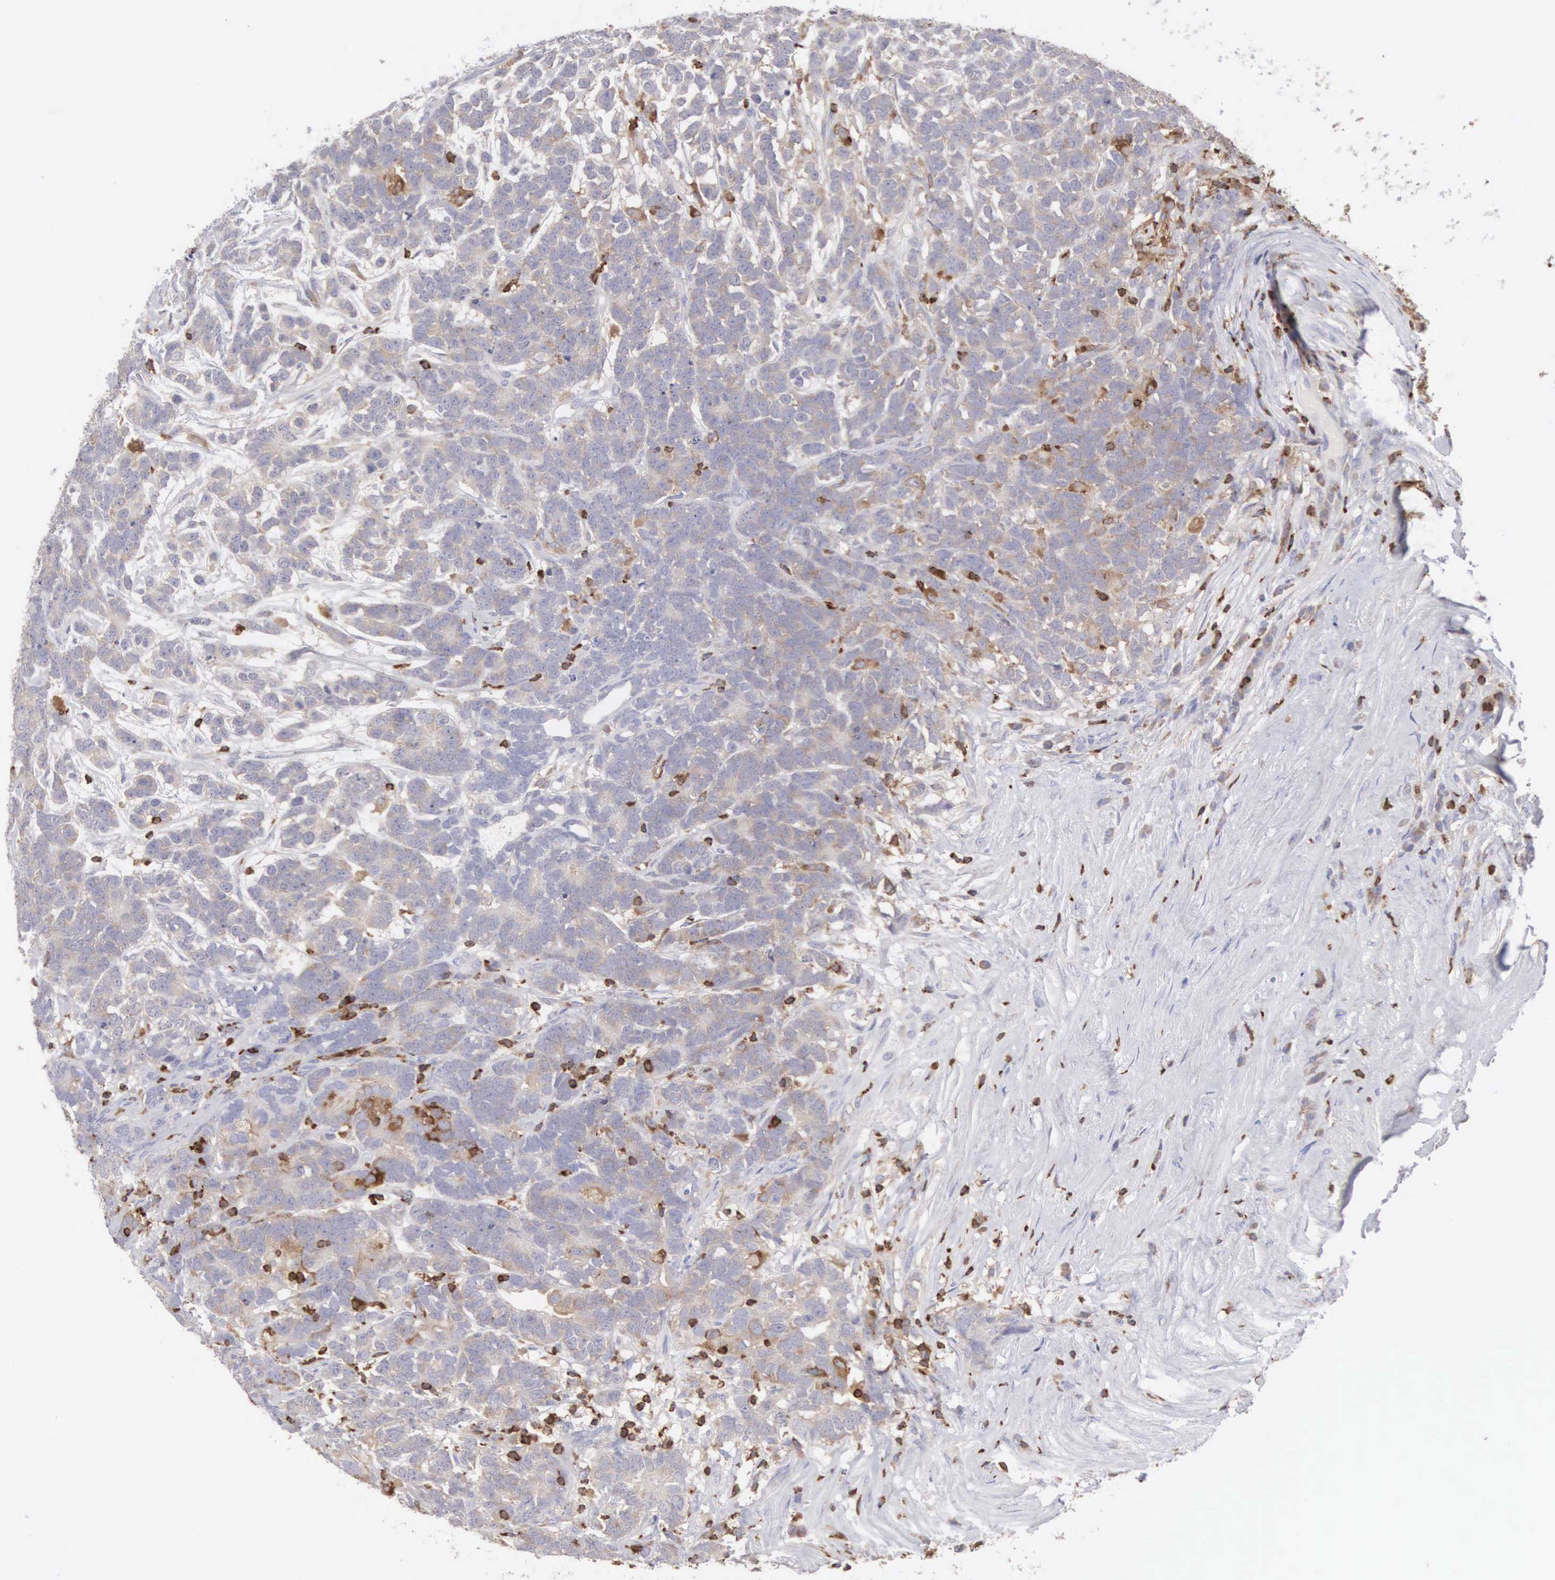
{"staining": {"intensity": "weak", "quantity": "25%-75%", "location": "cytoplasmic/membranous"}, "tissue": "testis cancer", "cell_type": "Tumor cells", "image_type": "cancer", "snomed": [{"axis": "morphology", "description": "Carcinoma, Embryonal, NOS"}, {"axis": "topography", "description": "Testis"}], "caption": "Immunohistochemistry image of testis cancer (embryonal carcinoma) stained for a protein (brown), which exhibits low levels of weak cytoplasmic/membranous staining in about 25%-75% of tumor cells.", "gene": "SH3BP1", "patient": {"sex": "male", "age": 26}}